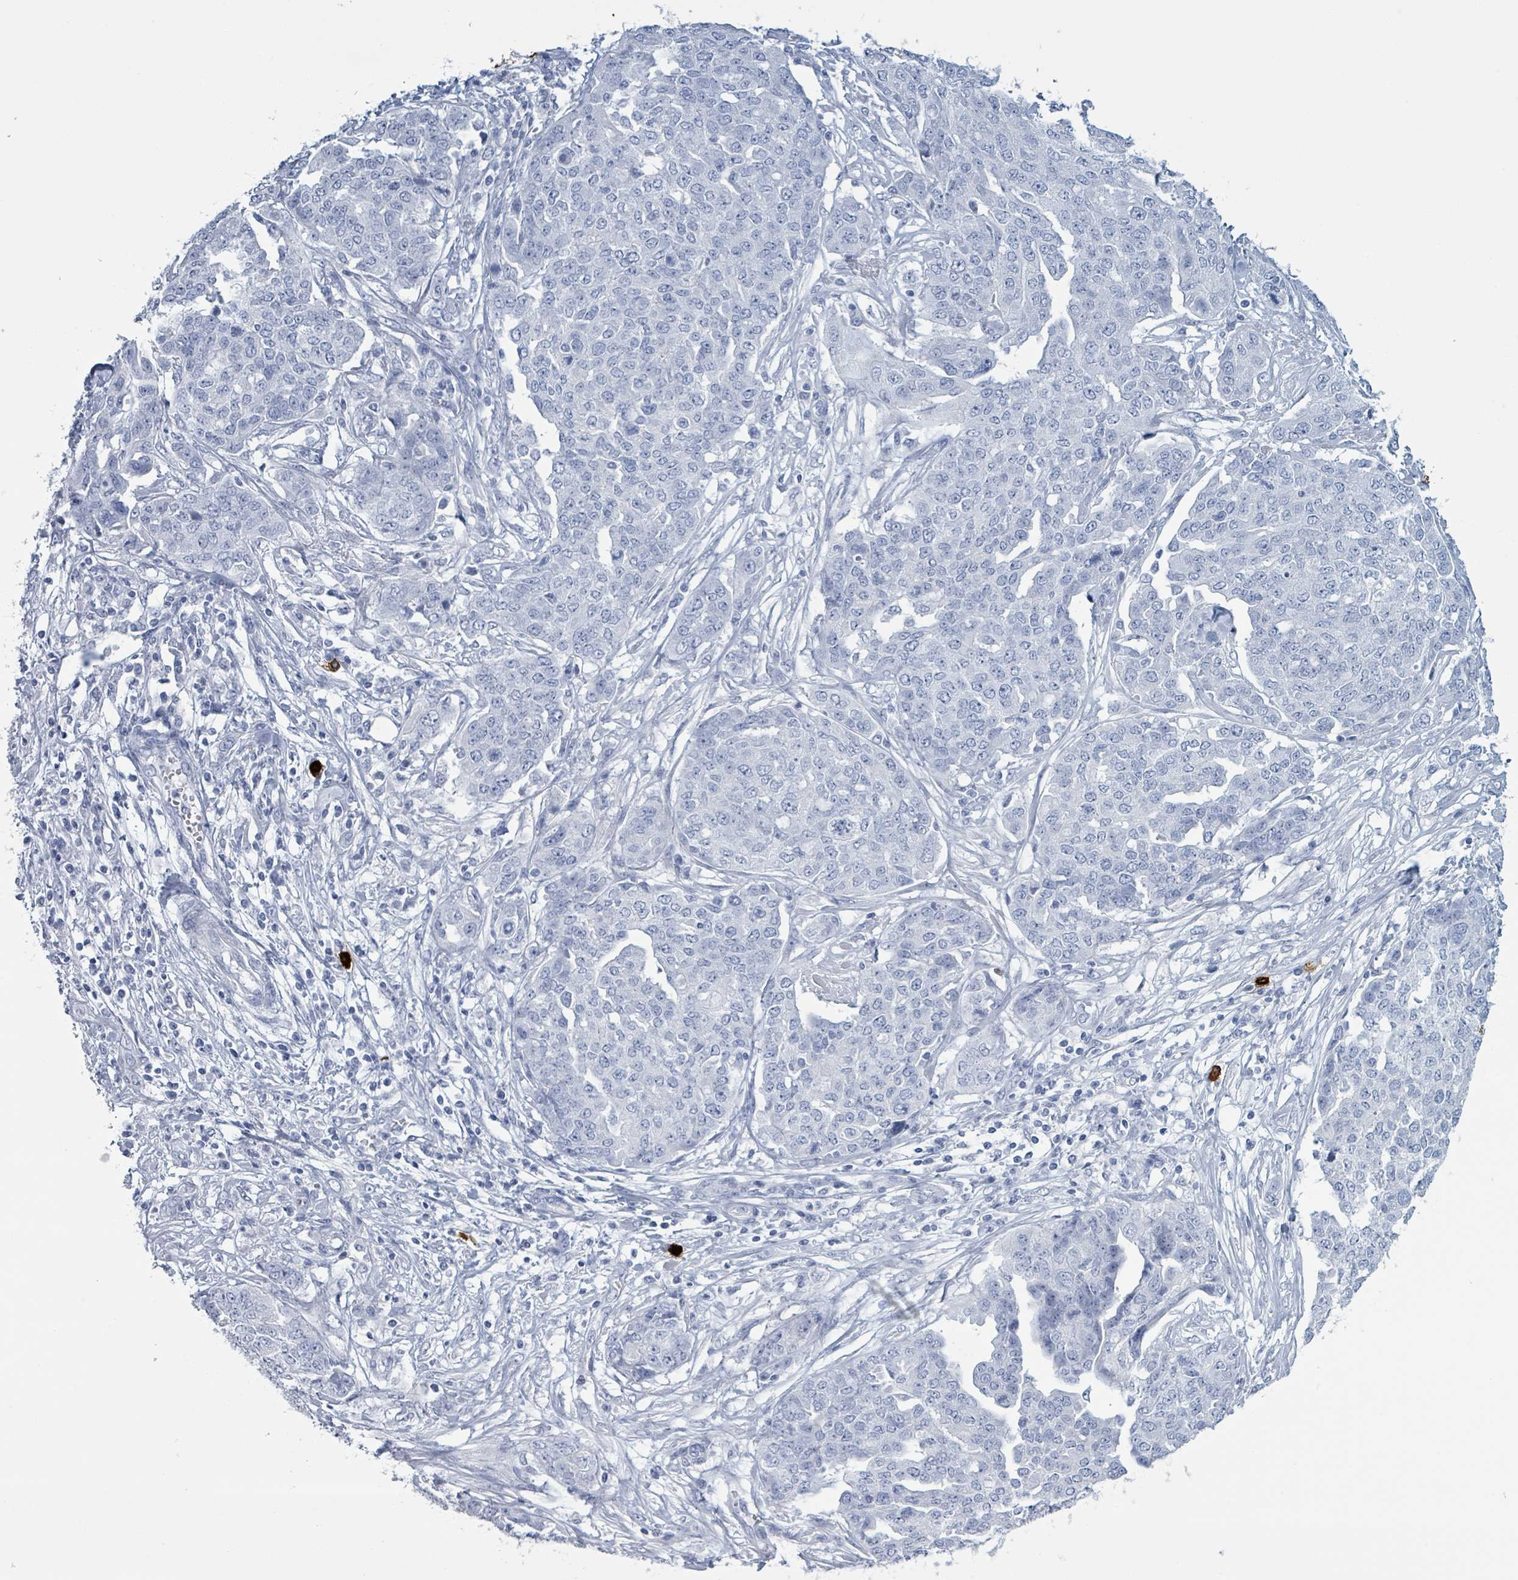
{"staining": {"intensity": "negative", "quantity": "none", "location": "none"}, "tissue": "ovarian cancer", "cell_type": "Tumor cells", "image_type": "cancer", "snomed": [{"axis": "morphology", "description": "Cystadenocarcinoma, serous, NOS"}, {"axis": "topography", "description": "Soft tissue"}, {"axis": "topography", "description": "Ovary"}], "caption": "Micrograph shows no significant protein staining in tumor cells of serous cystadenocarcinoma (ovarian).", "gene": "VPS13D", "patient": {"sex": "female", "age": 57}}